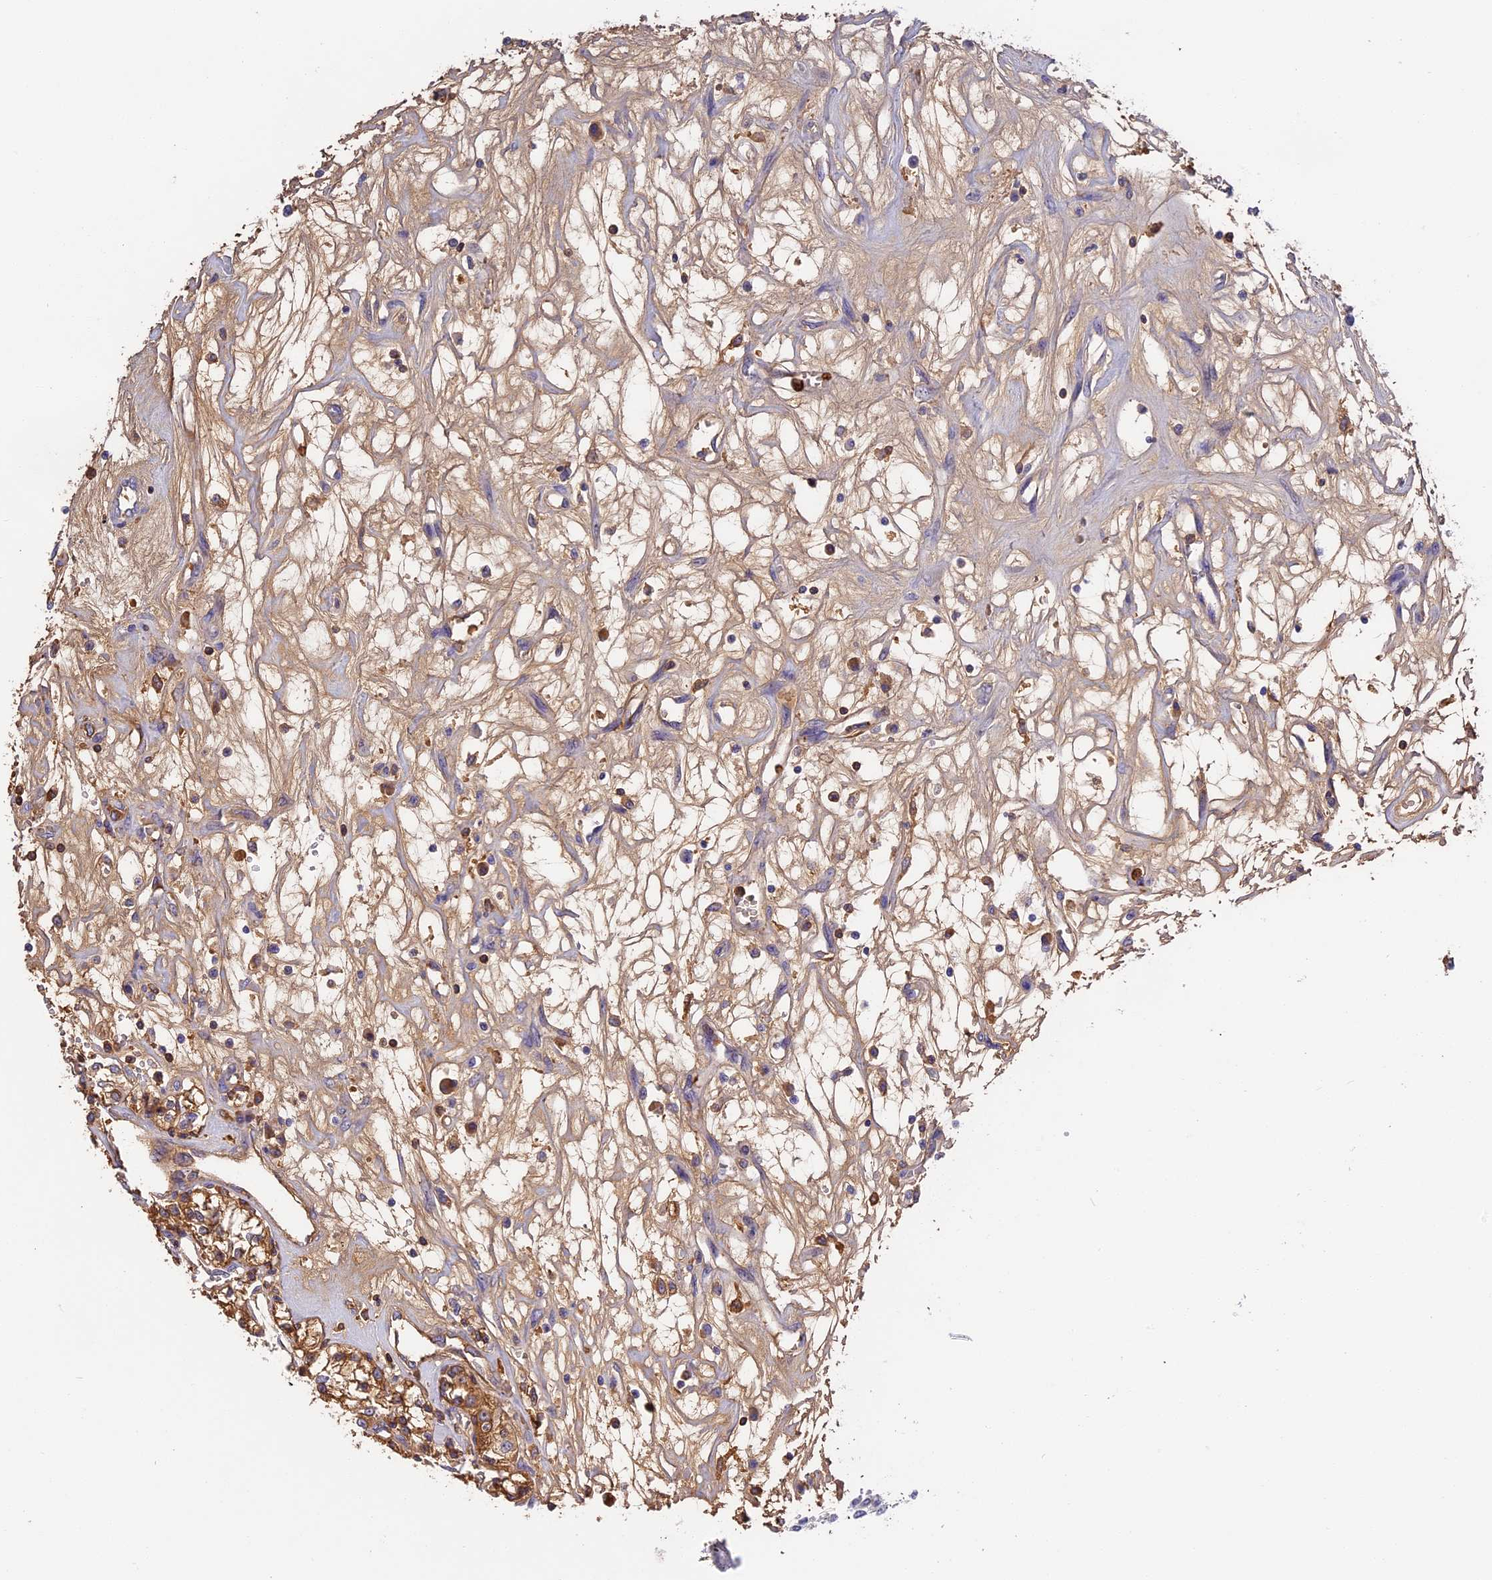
{"staining": {"intensity": "moderate", "quantity": ">75%", "location": "cytoplasmic/membranous"}, "tissue": "renal cancer", "cell_type": "Tumor cells", "image_type": "cancer", "snomed": [{"axis": "morphology", "description": "Adenocarcinoma, NOS"}, {"axis": "topography", "description": "Kidney"}], "caption": "A medium amount of moderate cytoplasmic/membranous expression is identified in about >75% of tumor cells in renal adenocarcinoma tissue. The protein of interest is stained brown, and the nuclei are stained in blue (DAB IHC with brightfield microscopy, high magnification).", "gene": "ADGRD1", "patient": {"sex": "female", "age": 59}}